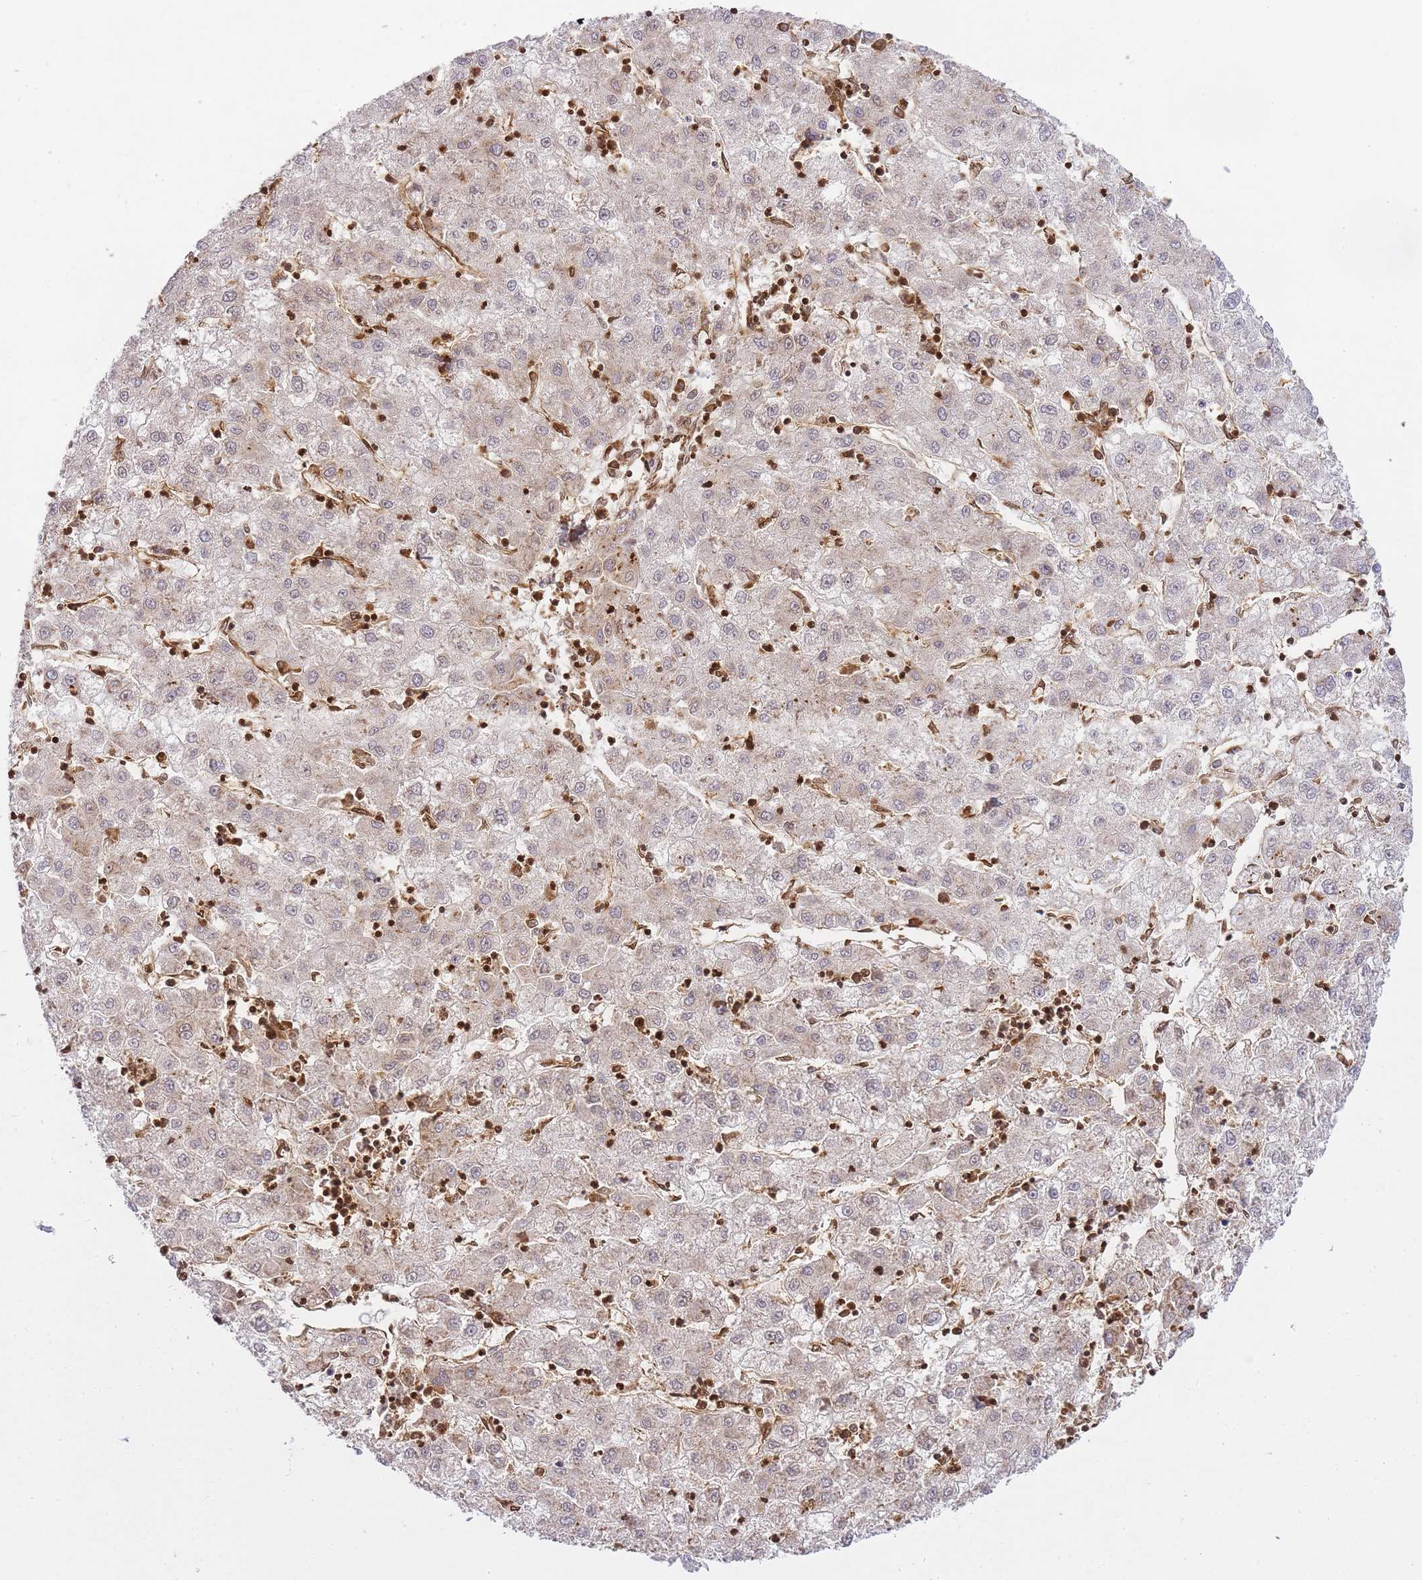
{"staining": {"intensity": "weak", "quantity": ">75%", "location": "cytoplasmic/membranous"}, "tissue": "liver cancer", "cell_type": "Tumor cells", "image_type": "cancer", "snomed": [{"axis": "morphology", "description": "Carcinoma, Hepatocellular, NOS"}, {"axis": "topography", "description": "Liver"}], "caption": "Human liver hepatocellular carcinoma stained with a protein marker demonstrates weak staining in tumor cells.", "gene": "MSN", "patient": {"sex": "male", "age": 72}}